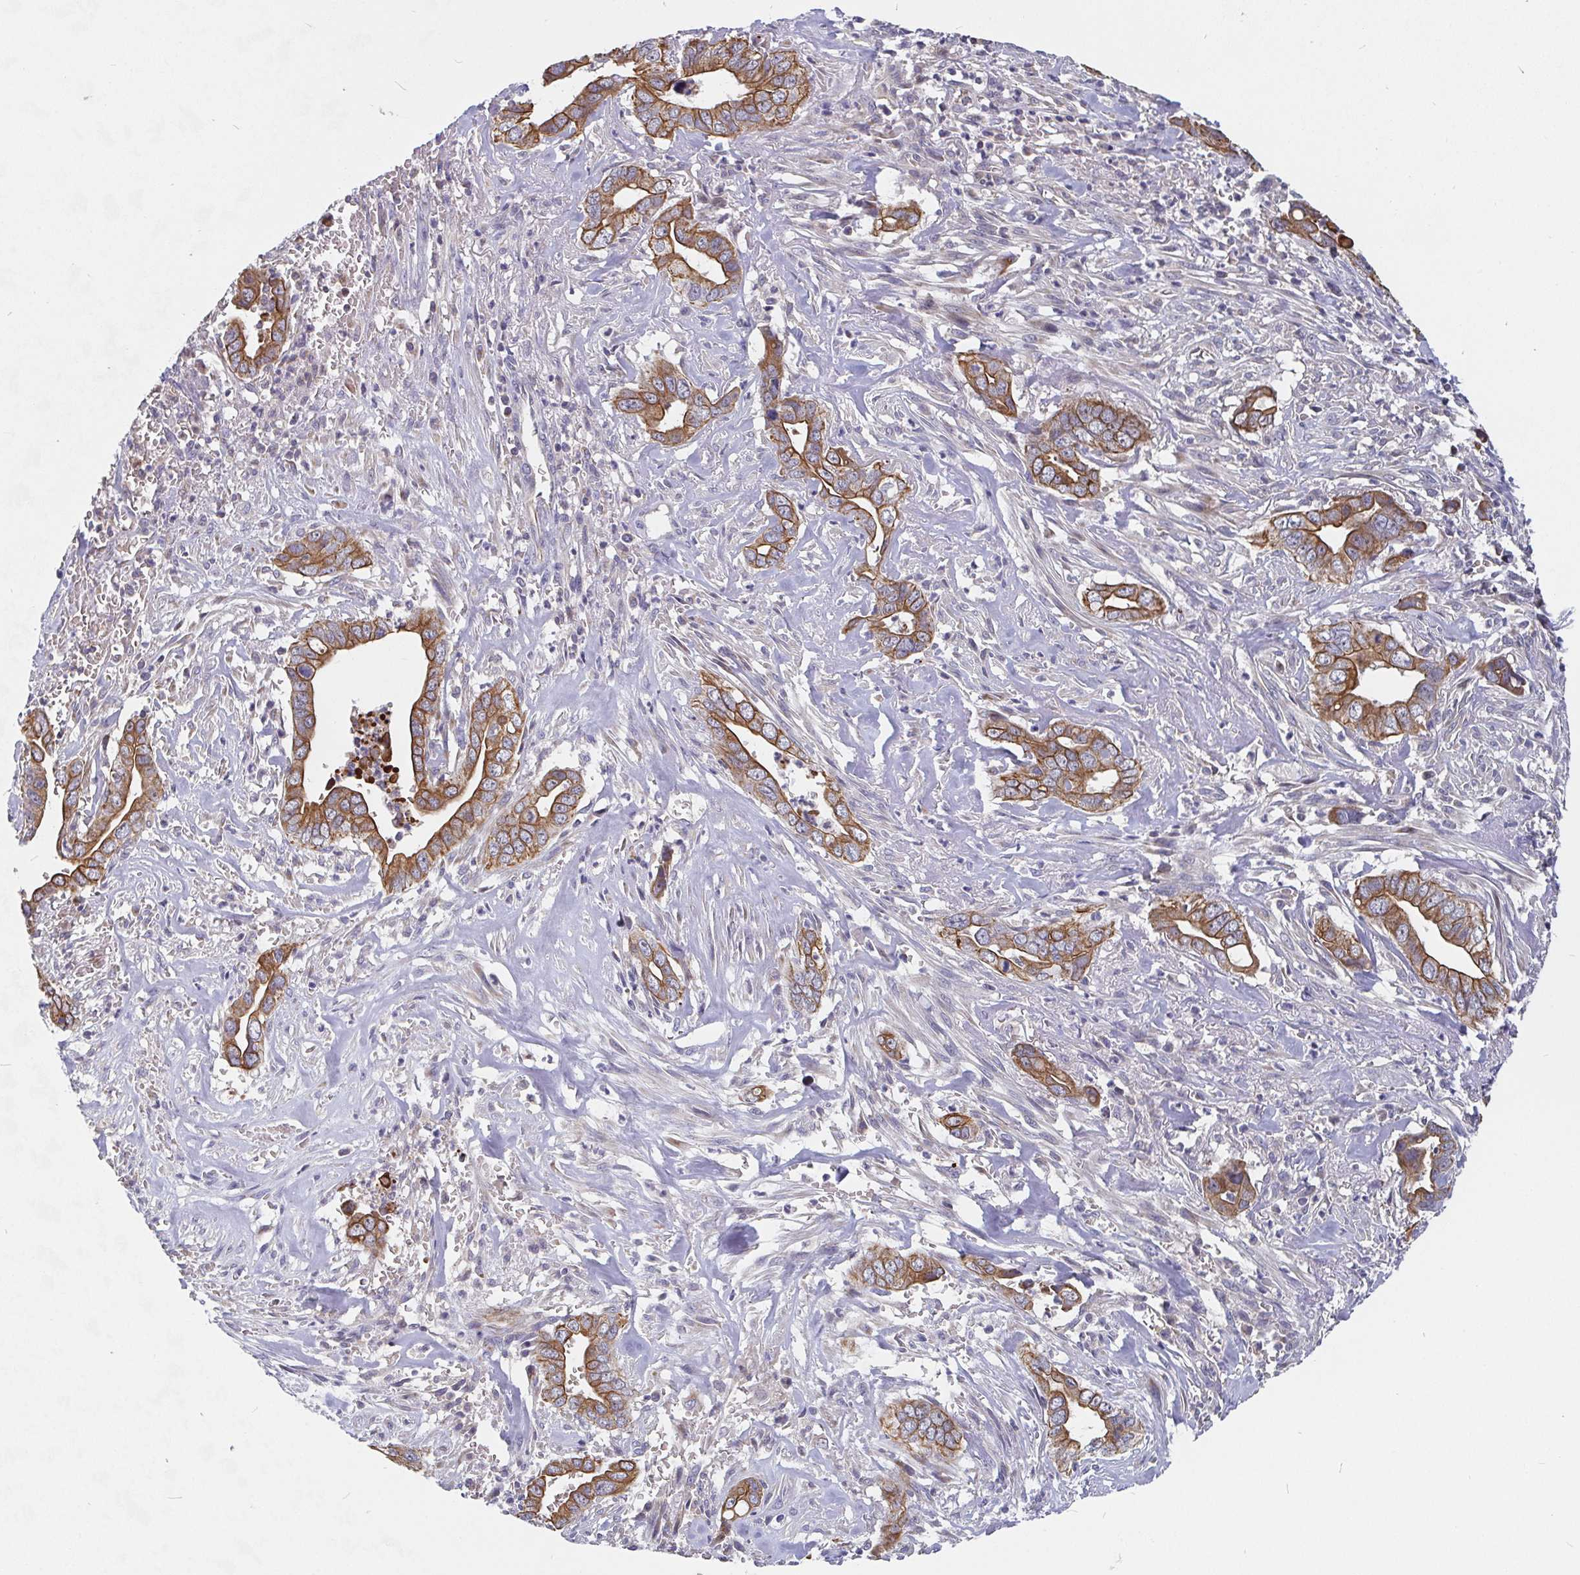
{"staining": {"intensity": "moderate", "quantity": ">75%", "location": "cytoplasmic/membranous"}, "tissue": "liver cancer", "cell_type": "Tumor cells", "image_type": "cancer", "snomed": [{"axis": "morphology", "description": "Cholangiocarcinoma"}, {"axis": "topography", "description": "Liver"}], "caption": "Moderate cytoplasmic/membranous staining is identified in approximately >75% of tumor cells in liver cancer (cholangiocarcinoma).", "gene": "PDF", "patient": {"sex": "female", "age": 79}}